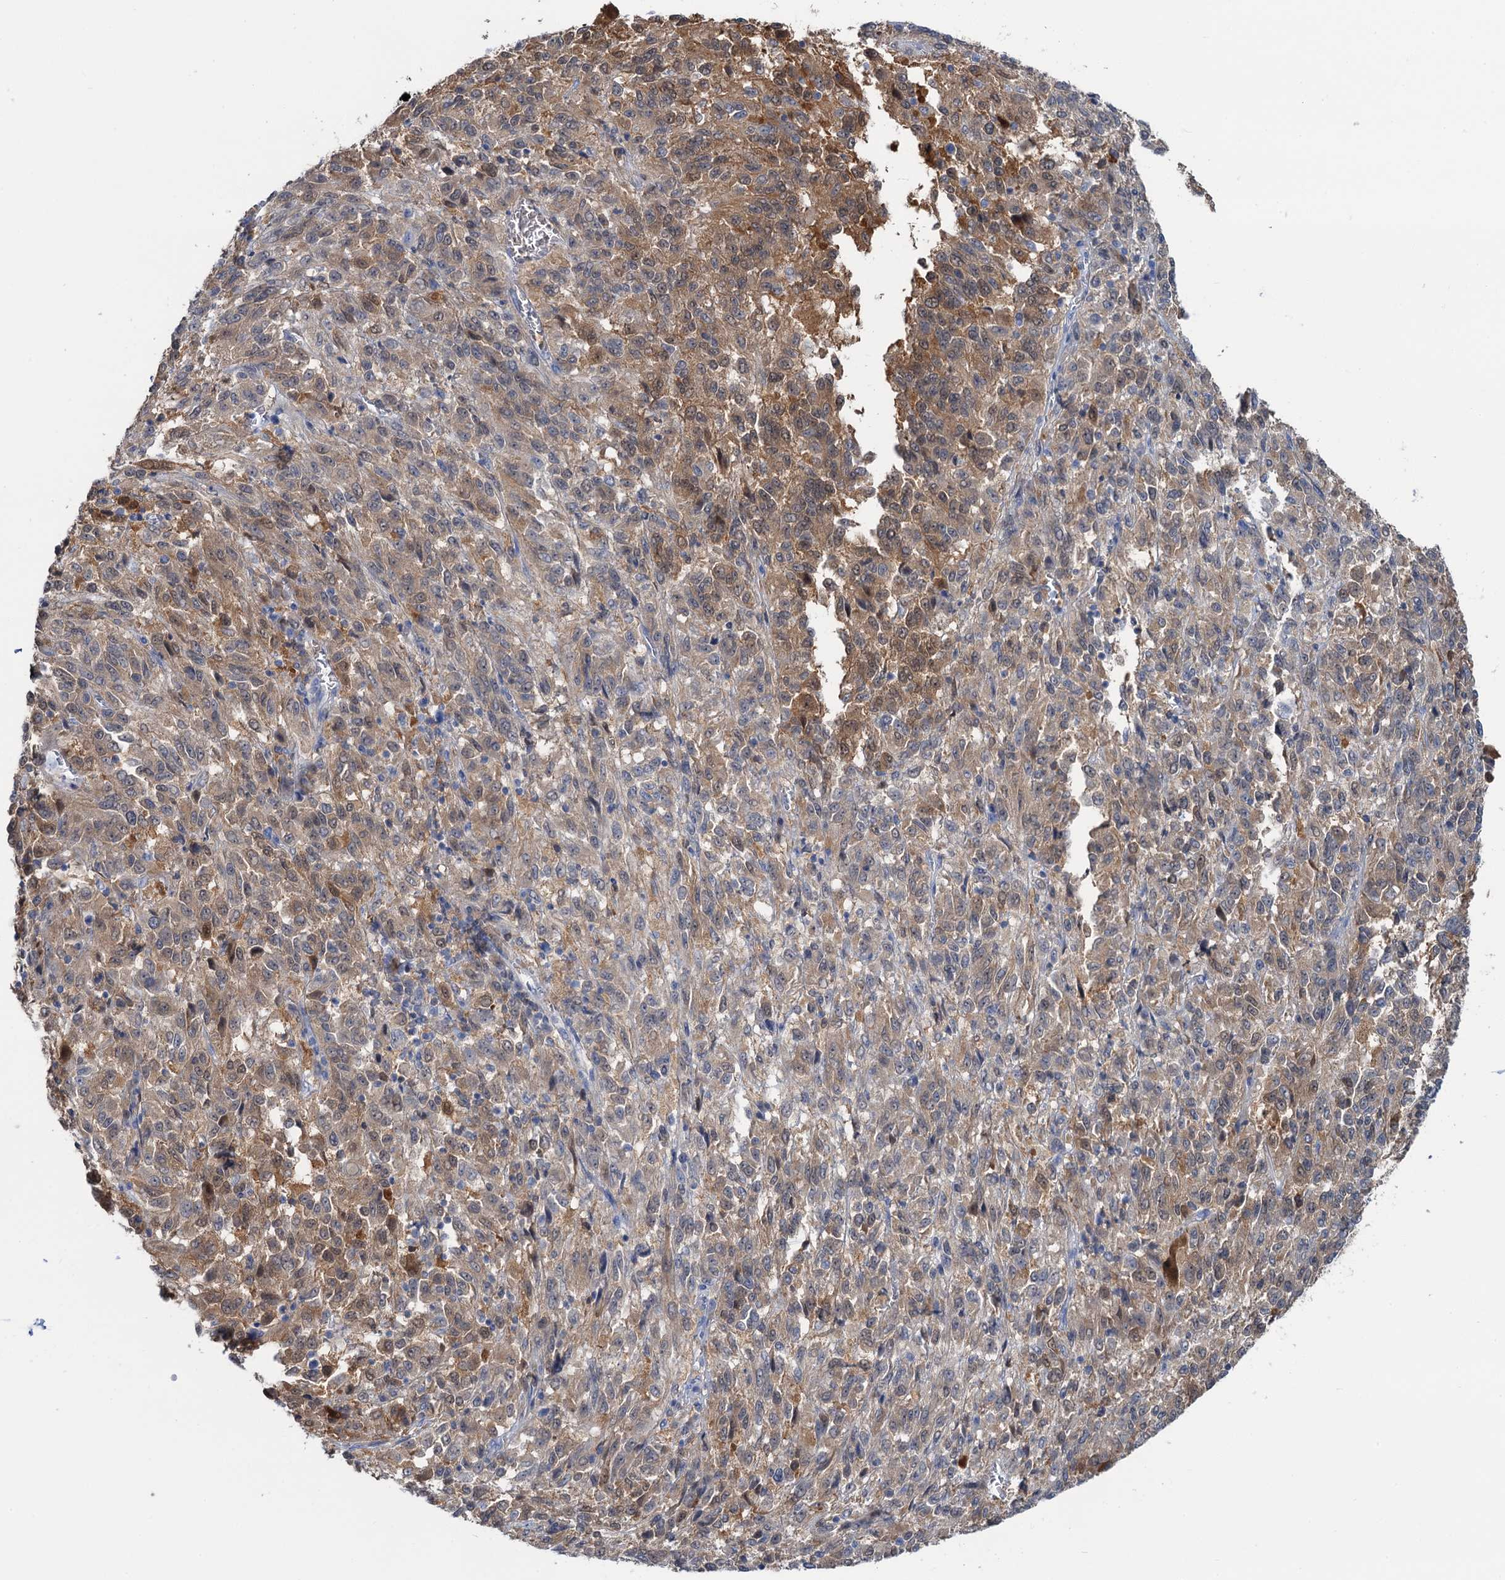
{"staining": {"intensity": "moderate", "quantity": "25%-75%", "location": "cytoplasmic/membranous,nuclear"}, "tissue": "melanoma", "cell_type": "Tumor cells", "image_type": "cancer", "snomed": [{"axis": "morphology", "description": "Malignant melanoma, Metastatic site"}, {"axis": "topography", "description": "Lung"}], "caption": "An image showing moderate cytoplasmic/membranous and nuclear positivity in about 25%-75% of tumor cells in malignant melanoma (metastatic site), as visualized by brown immunohistochemical staining.", "gene": "FAH", "patient": {"sex": "male", "age": 64}}